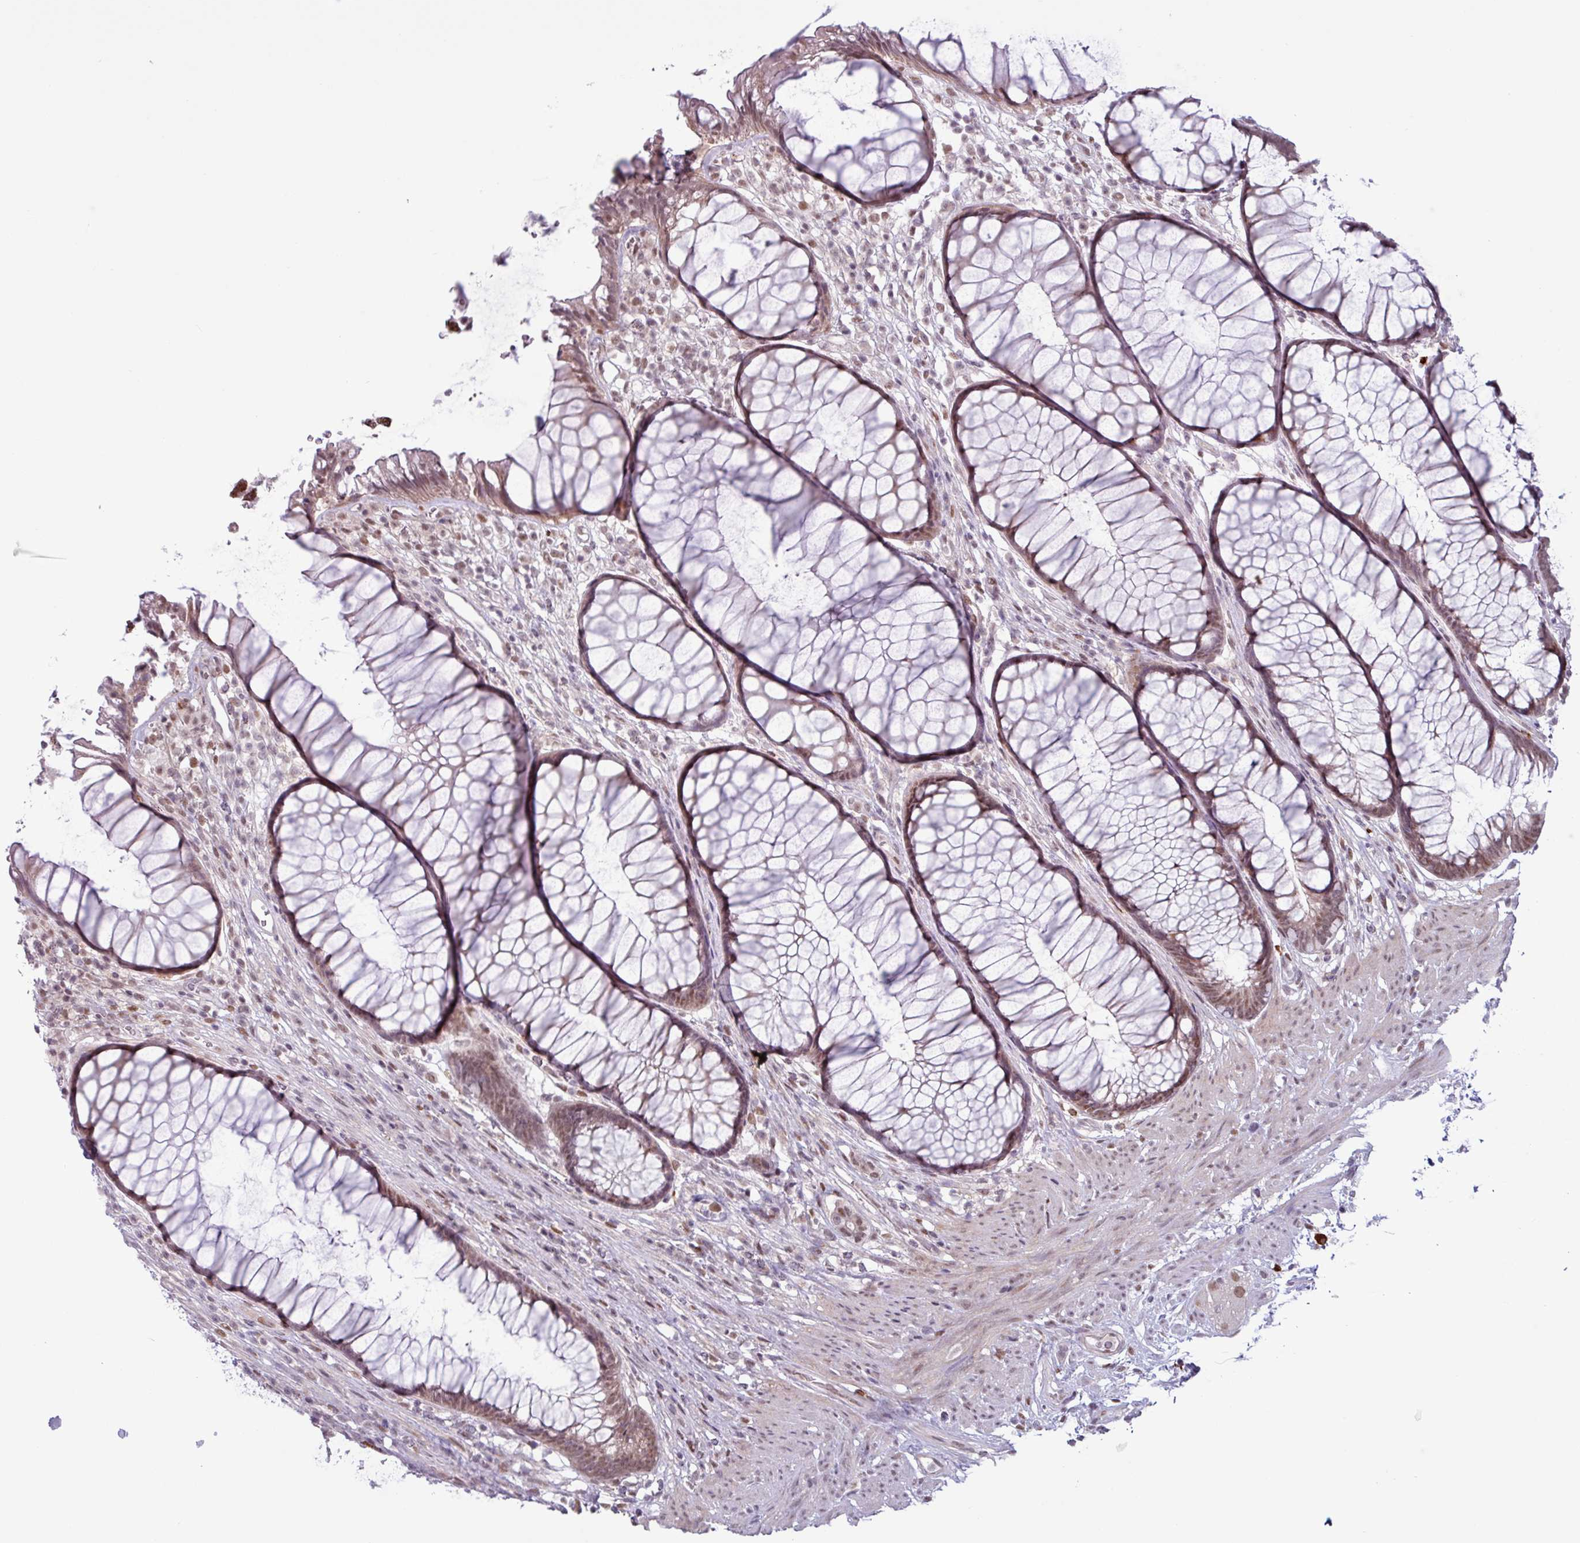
{"staining": {"intensity": "moderate", "quantity": ">75%", "location": "cytoplasmic/membranous,nuclear"}, "tissue": "rectum", "cell_type": "Glandular cells", "image_type": "normal", "snomed": [{"axis": "morphology", "description": "Normal tissue, NOS"}, {"axis": "topography", "description": "Smooth muscle"}, {"axis": "topography", "description": "Rectum"}], "caption": "IHC photomicrograph of benign rectum: rectum stained using IHC displays medium levels of moderate protein expression localized specifically in the cytoplasmic/membranous,nuclear of glandular cells, appearing as a cytoplasmic/membranous,nuclear brown color.", "gene": "NOTCH2", "patient": {"sex": "male", "age": 53}}